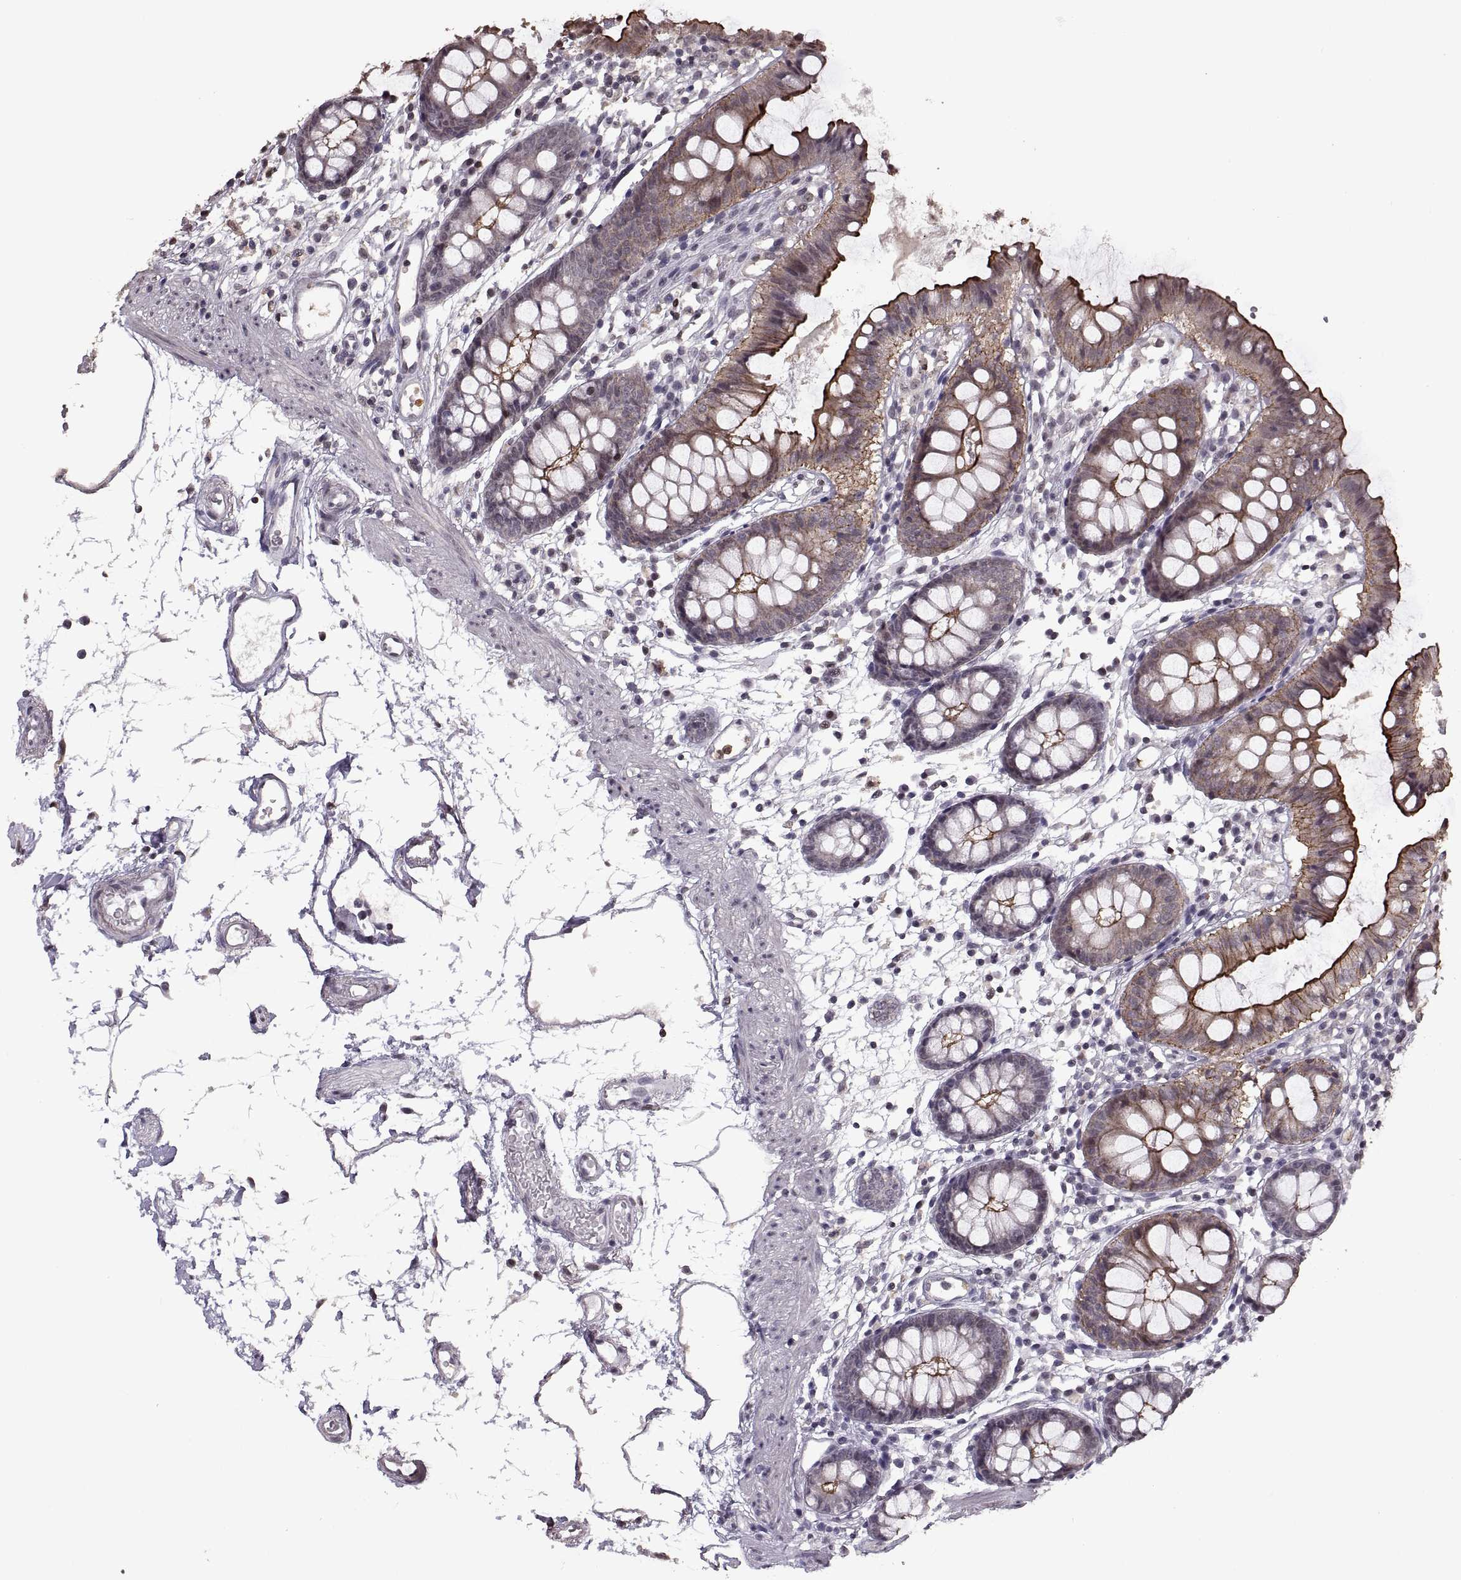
{"staining": {"intensity": "negative", "quantity": "none", "location": "none"}, "tissue": "colon", "cell_type": "Endothelial cells", "image_type": "normal", "snomed": [{"axis": "morphology", "description": "Normal tissue, NOS"}, {"axis": "topography", "description": "Colon"}], "caption": "Colon was stained to show a protein in brown. There is no significant staining in endothelial cells. (DAB IHC with hematoxylin counter stain).", "gene": "PALS1", "patient": {"sex": "female", "age": 84}}